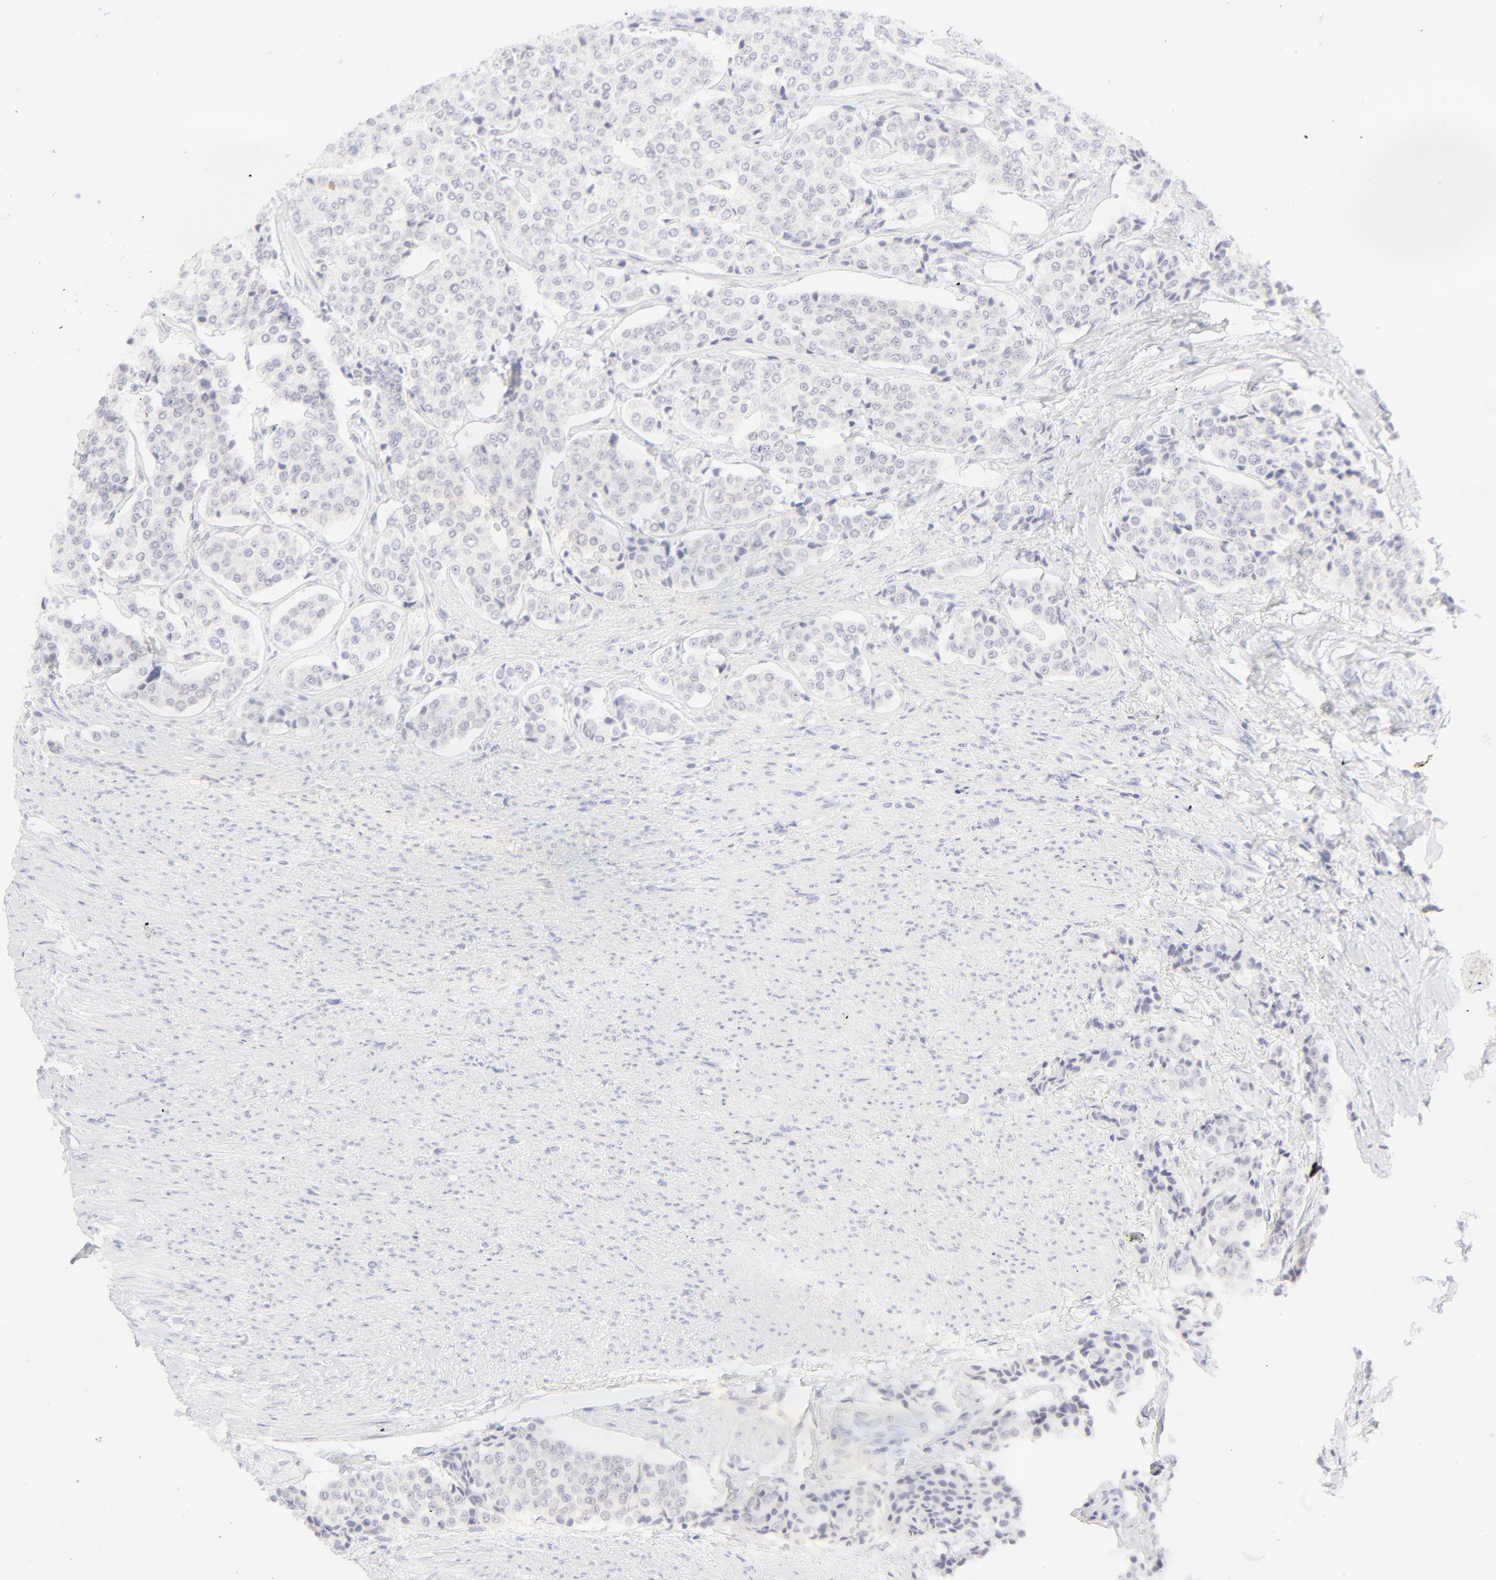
{"staining": {"intensity": "negative", "quantity": "none", "location": "none"}, "tissue": "carcinoid", "cell_type": "Tumor cells", "image_type": "cancer", "snomed": [{"axis": "morphology", "description": "Carcinoid, malignant, NOS"}, {"axis": "topography", "description": "Colon"}], "caption": "The micrograph reveals no significant positivity in tumor cells of malignant carcinoid. (Brightfield microscopy of DAB (3,3'-diaminobenzidine) immunohistochemistry (IHC) at high magnification).", "gene": "ELF3", "patient": {"sex": "female", "age": 61}}